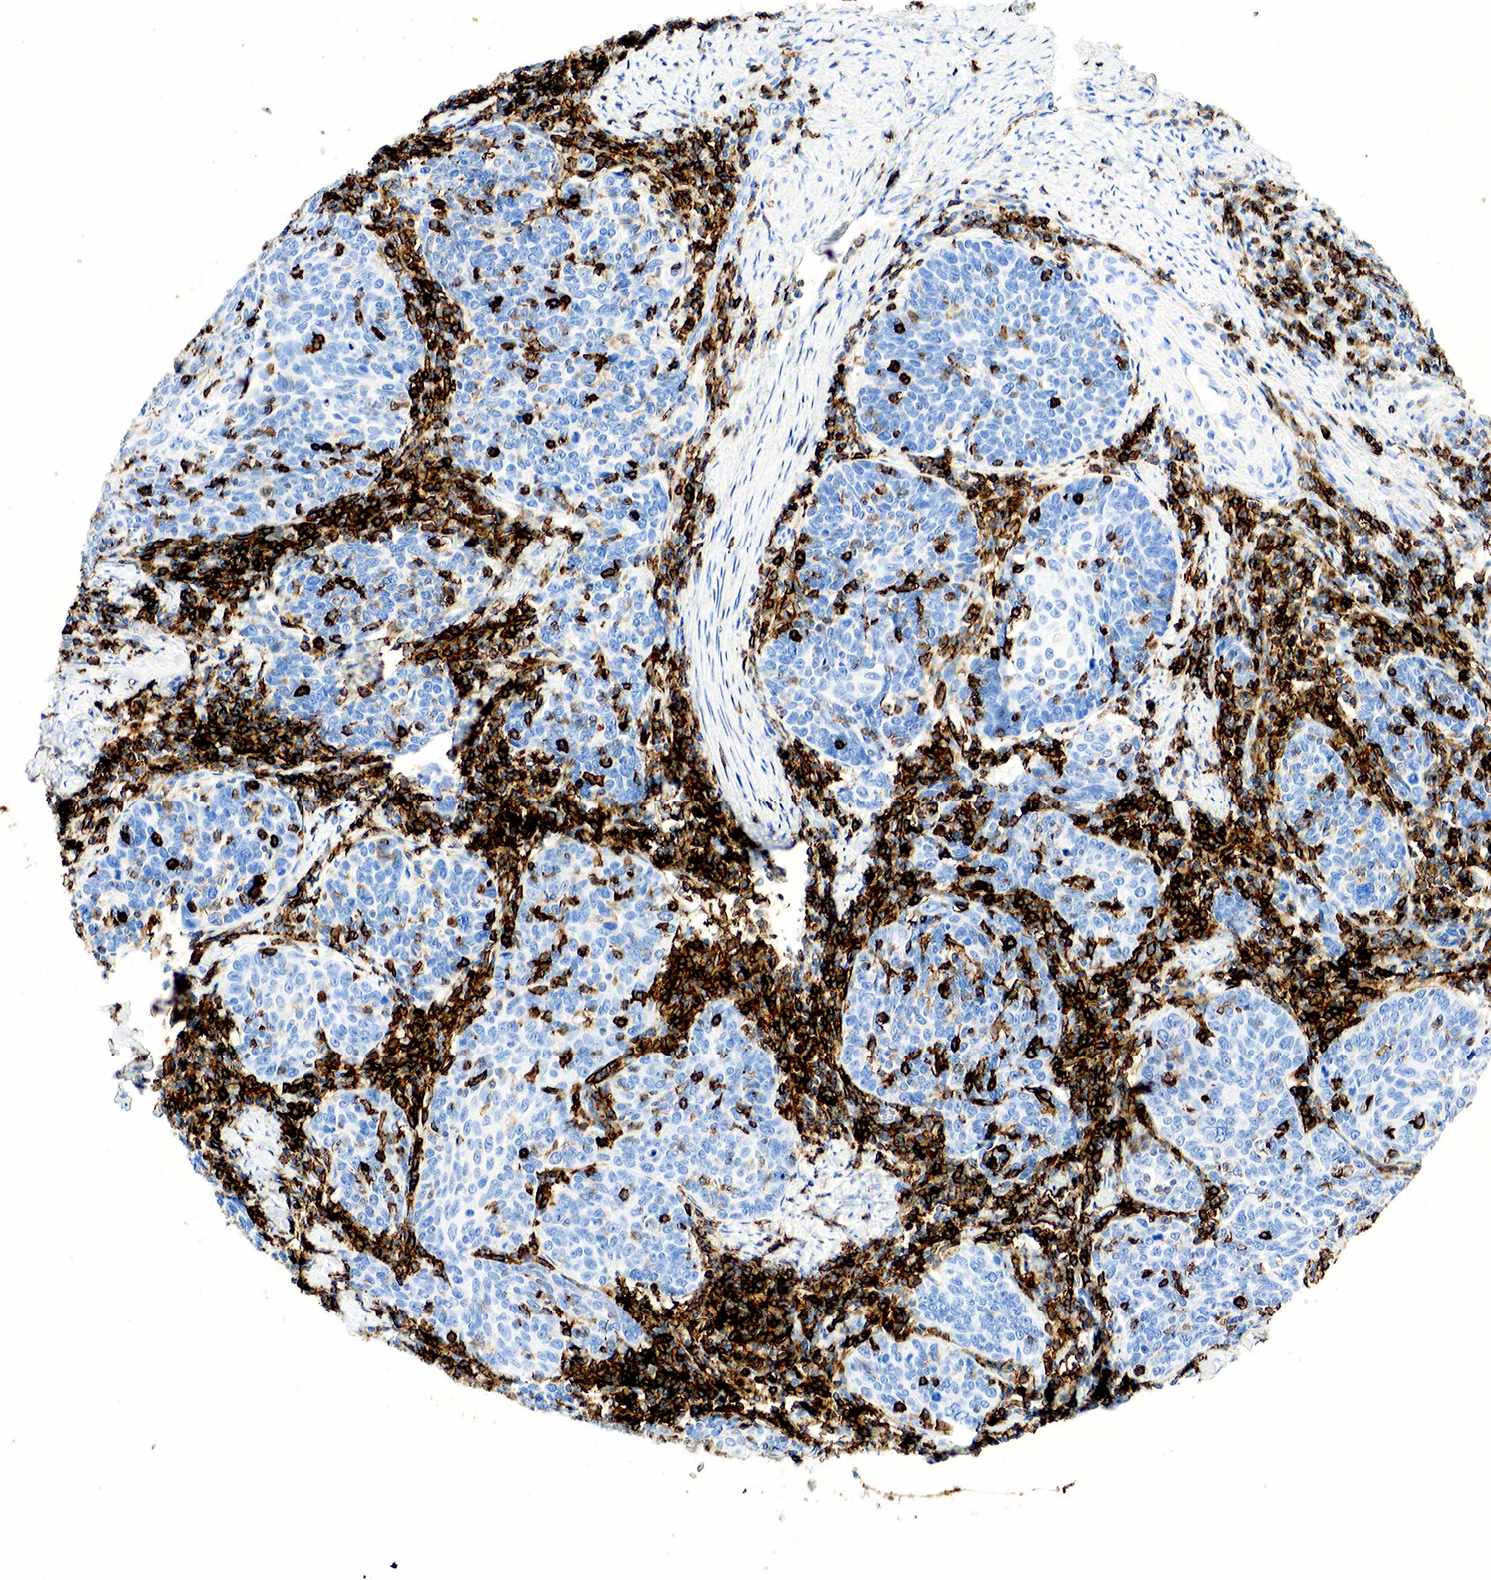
{"staining": {"intensity": "negative", "quantity": "none", "location": "none"}, "tissue": "cervical cancer", "cell_type": "Tumor cells", "image_type": "cancer", "snomed": [{"axis": "morphology", "description": "Squamous cell carcinoma, NOS"}, {"axis": "topography", "description": "Cervix"}], "caption": "A histopathology image of cervical cancer stained for a protein displays no brown staining in tumor cells.", "gene": "PTPRC", "patient": {"sex": "female", "age": 41}}